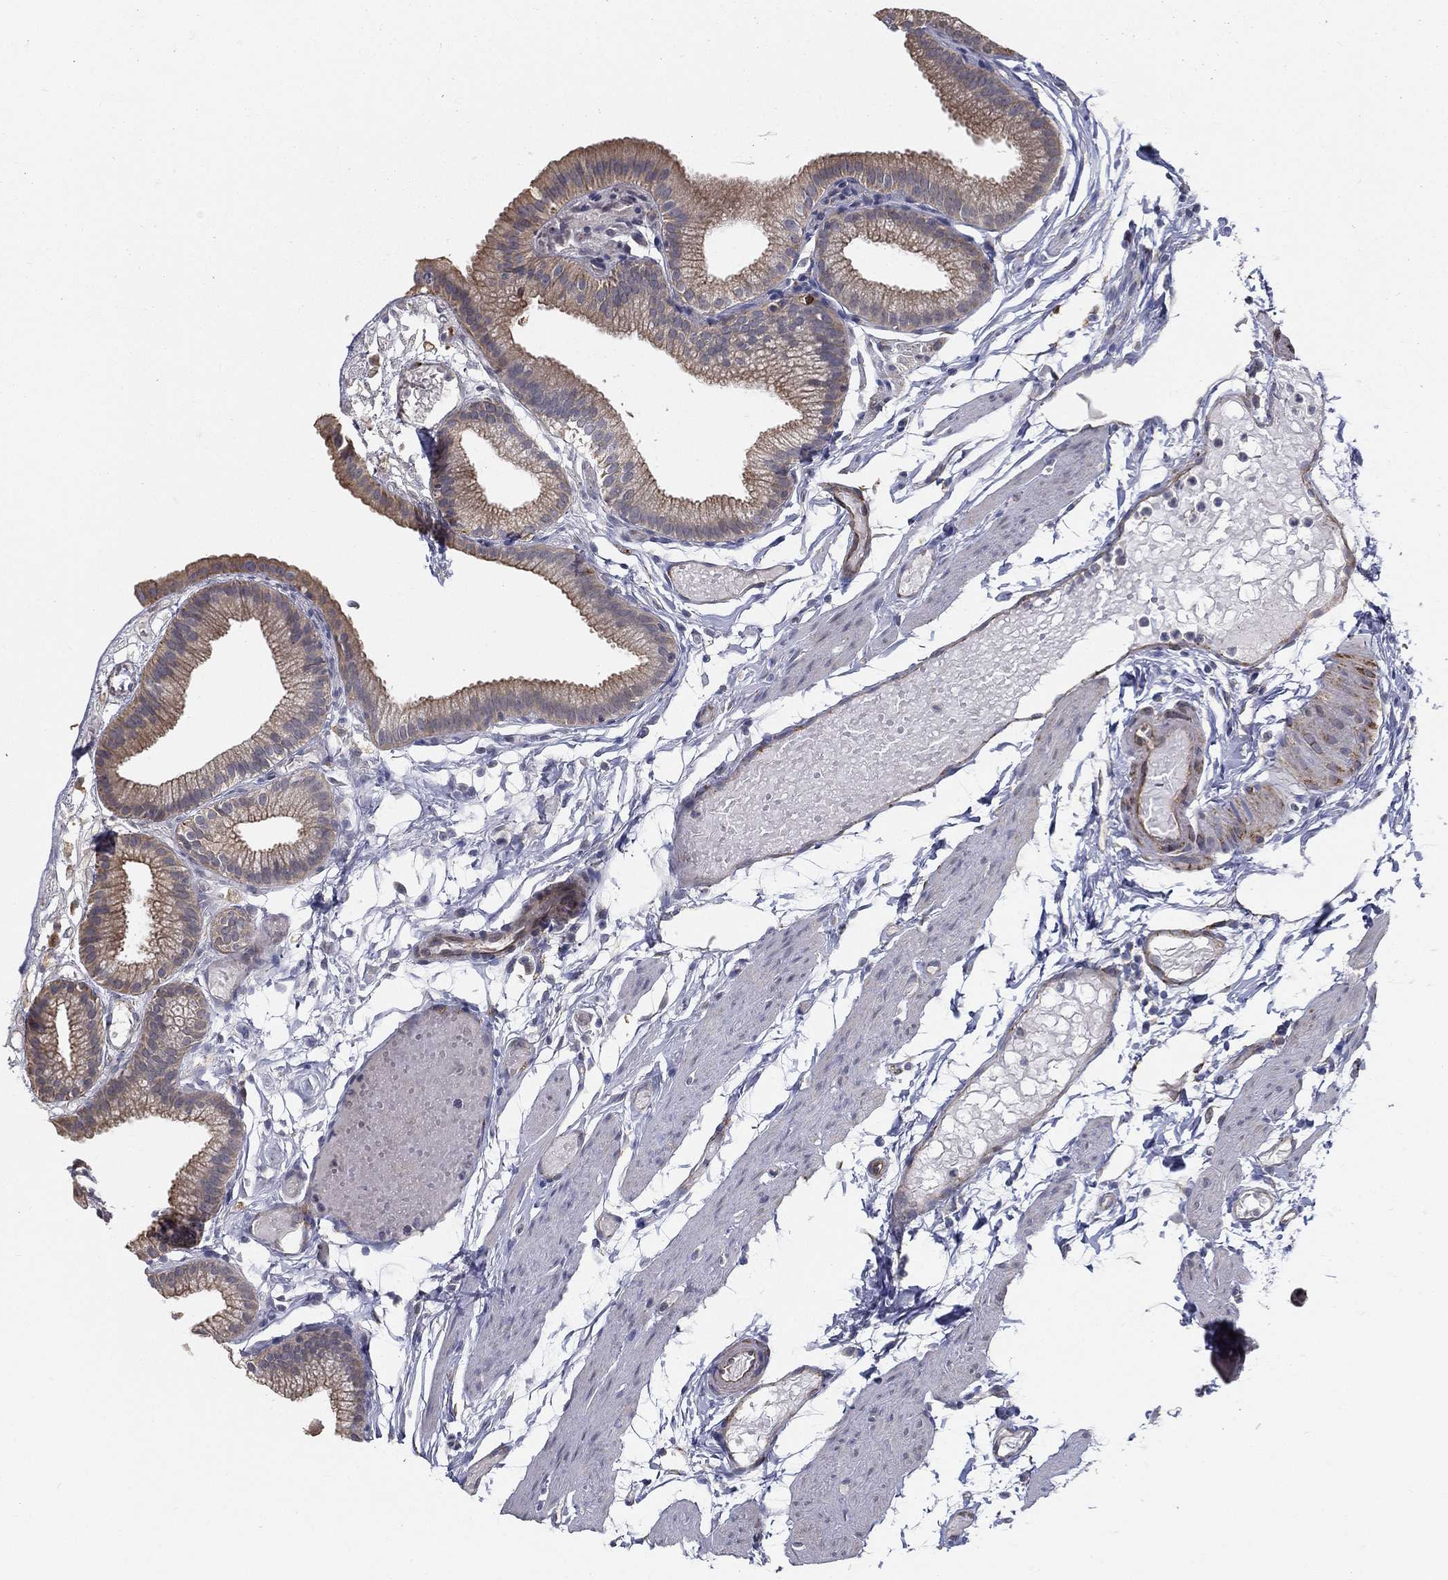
{"staining": {"intensity": "moderate", "quantity": ">75%", "location": "cytoplasmic/membranous"}, "tissue": "gallbladder", "cell_type": "Glandular cells", "image_type": "normal", "snomed": [{"axis": "morphology", "description": "Normal tissue, NOS"}, {"axis": "topography", "description": "Gallbladder"}], "caption": "Brown immunohistochemical staining in normal gallbladder exhibits moderate cytoplasmic/membranous staining in about >75% of glandular cells. (DAB (3,3'-diaminobenzidine) = brown stain, brightfield microscopy at high magnification).", "gene": "LRRC56", "patient": {"sex": "female", "age": 45}}